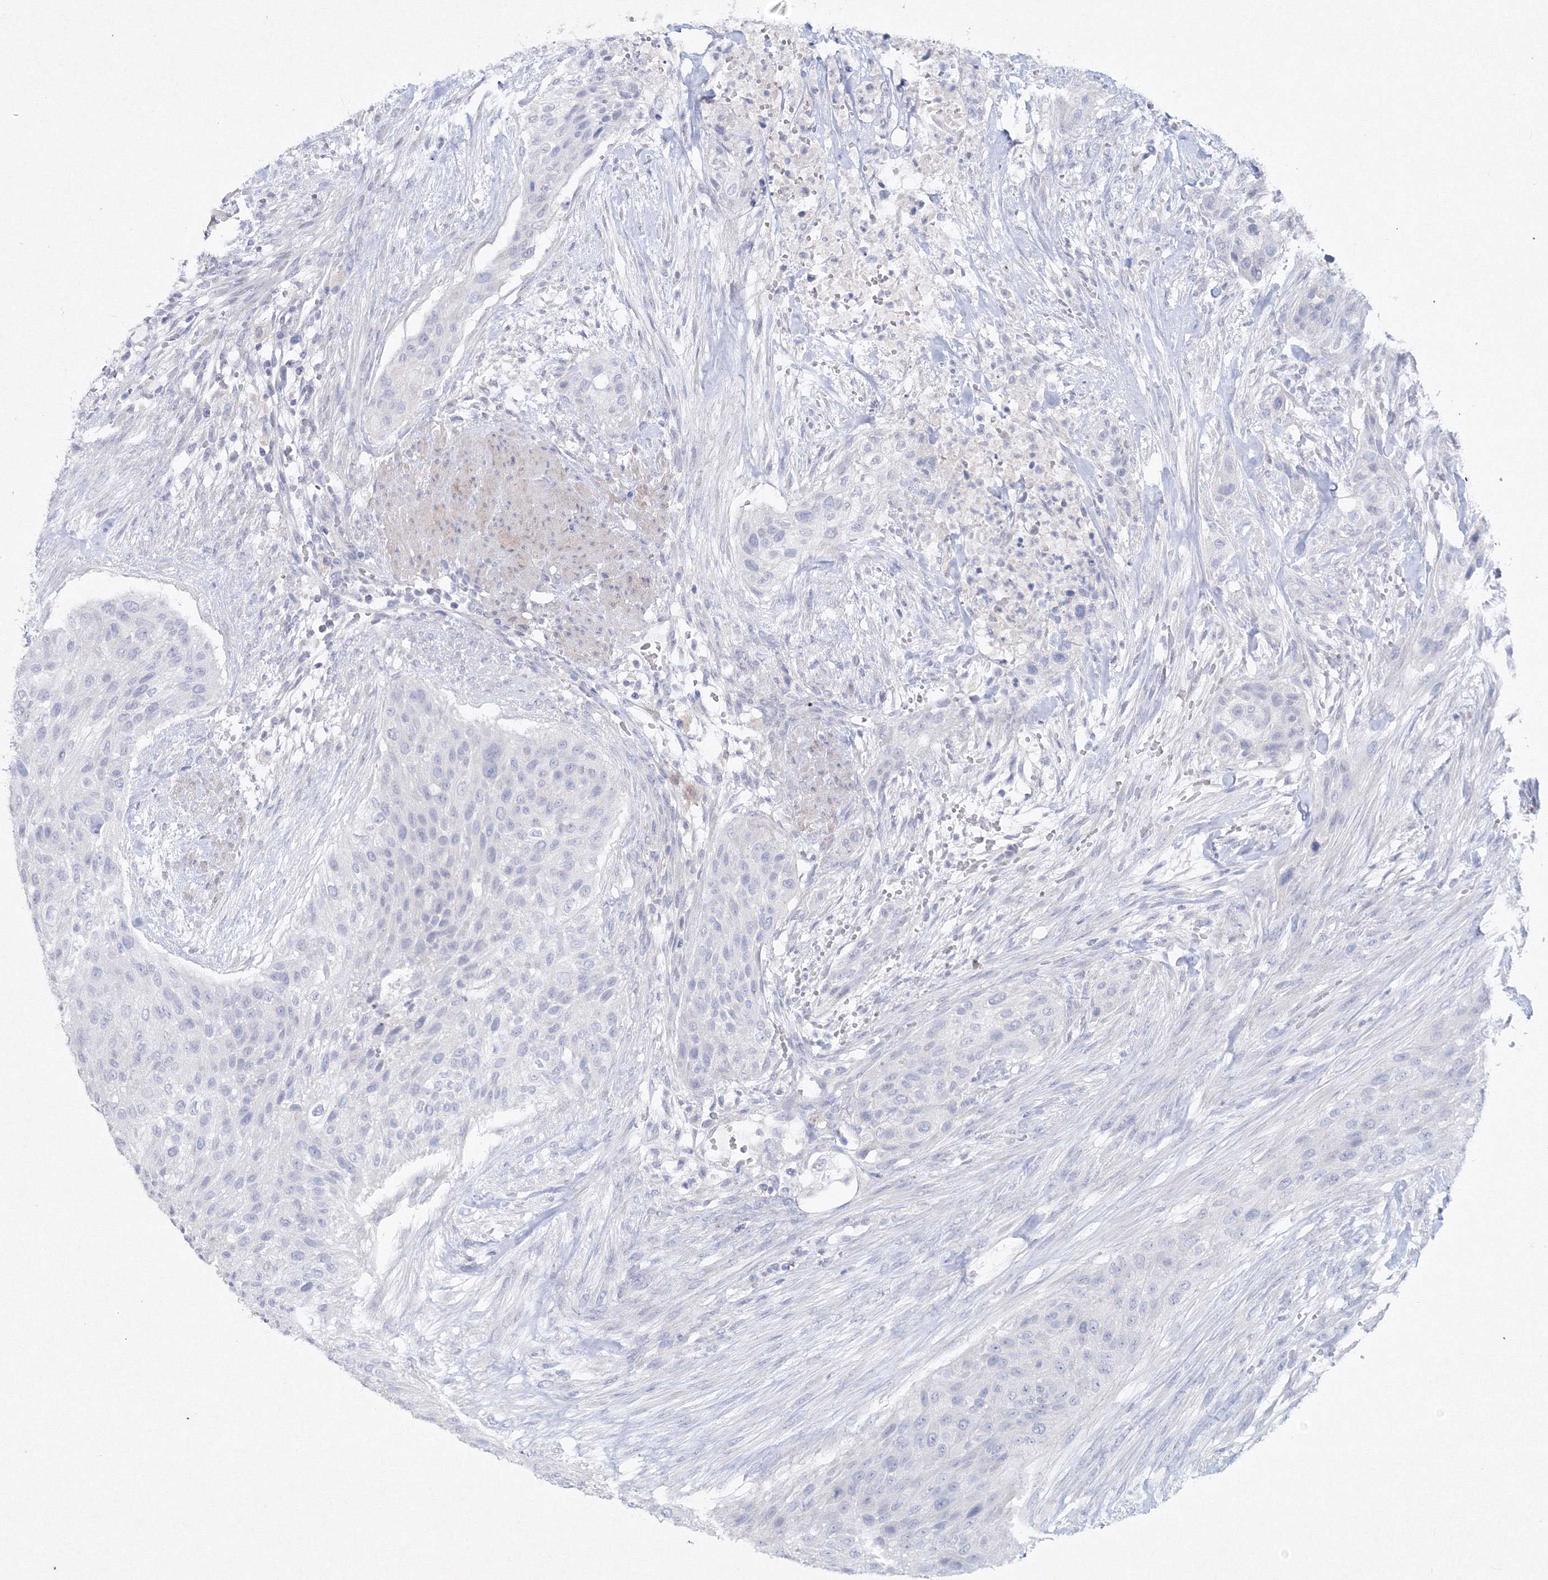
{"staining": {"intensity": "negative", "quantity": "none", "location": "none"}, "tissue": "urothelial cancer", "cell_type": "Tumor cells", "image_type": "cancer", "snomed": [{"axis": "morphology", "description": "Urothelial carcinoma, High grade"}, {"axis": "topography", "description": "Urinary bladder"}], "caption": "Tumor cells are negative for brown protein staining in urothelial carcinoma (high-grade).", "gene": "GCKR", "patient": {"sex": "male", "age": 35}}